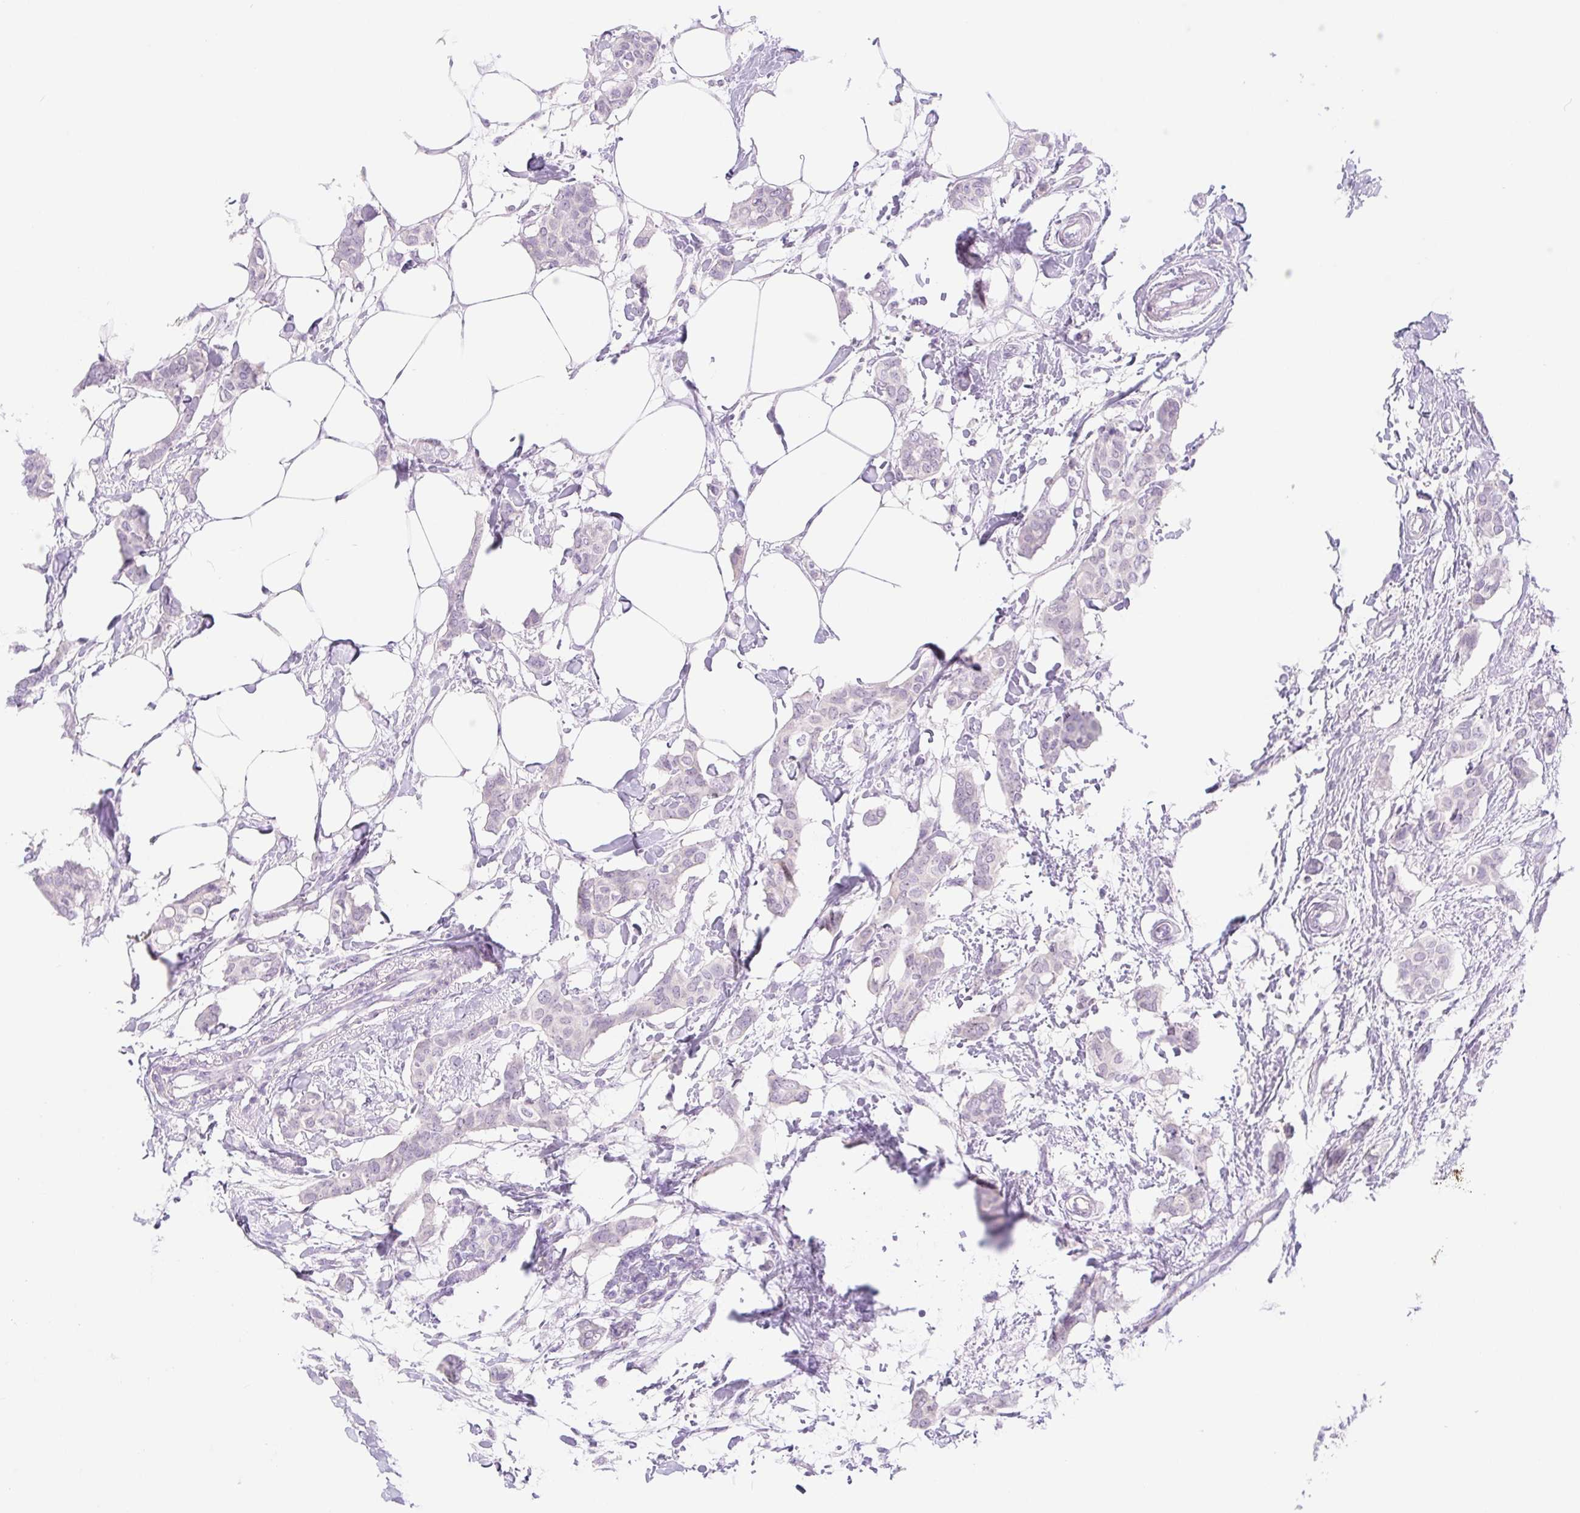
{"staining": {"intensity": "negative", "quantity": "none", "location": "none"}, "tissue": "breast cancer", "cell_type": "Tumor cells", "image_type": "cancer", "snomed": [{"axis": "morphology", "description": "Duct carcinoma"}, {"axis": "topography", "description": "Breast"}], "caption": "A high-resolution image shows immunohistochemistry (IHC) staining of breast cancer (infiltrating ductal carcinoma), which reveals no significant positivity in tumor cells.", "gene": "DYNC2LI1", "patient": {"sex": "female", "age": 62}}